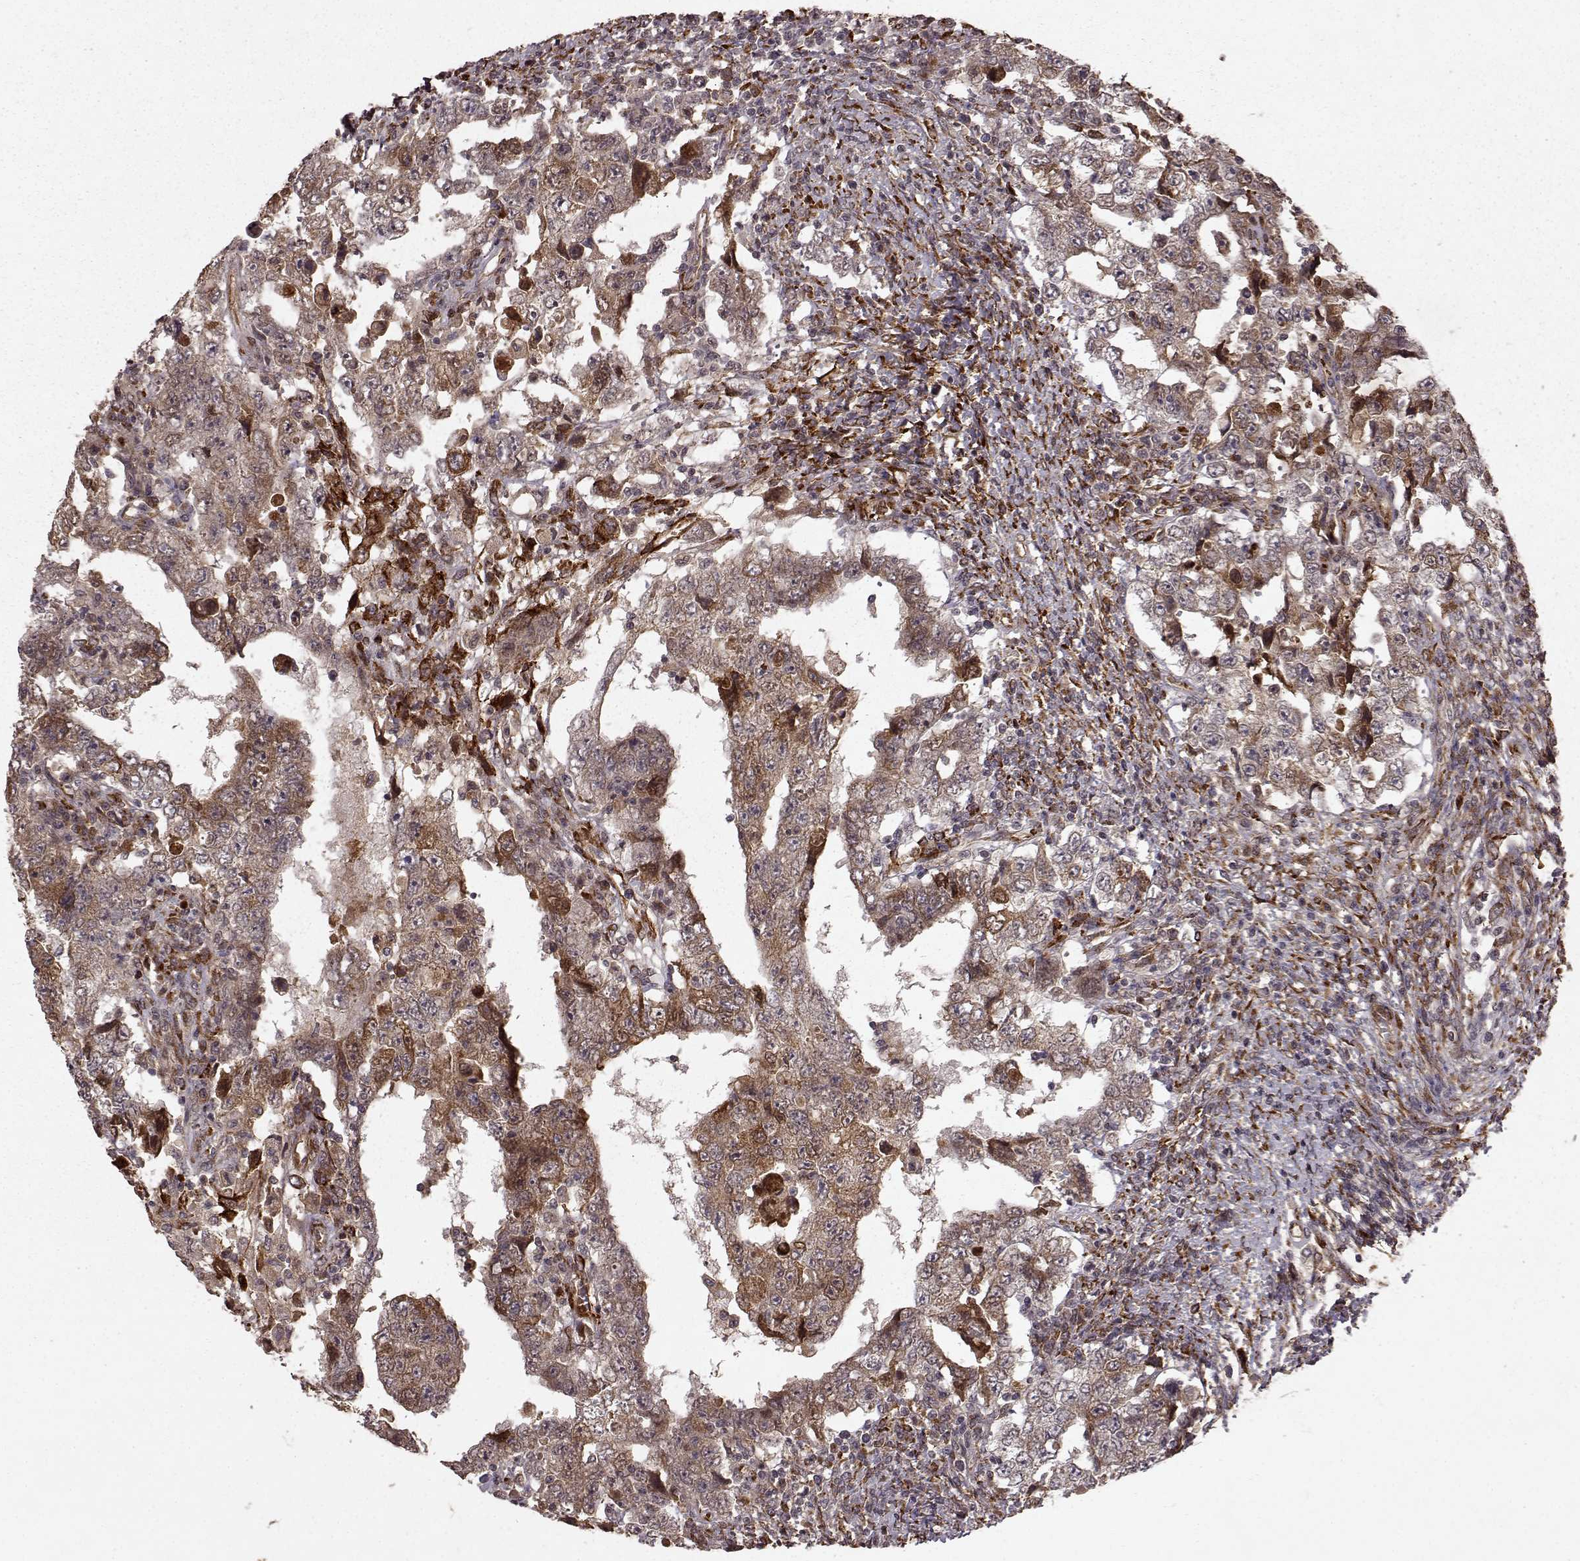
{"staining": {"intensity": "strong", "quantity": "<25%", "location": "cytoplasmic/membranous"}, "tissue": "testis cancer", "cell_type": "Tumor cells", "image_type": "cancer", "snomed": [{"axis": "morphology", "description": "Carcinoma, Embryonal, NOS"}, {"axis": "topography", "description": "Testis"}], "caption": "Protein analysis of testis cancer (embryonal carcinoma) tissue displays strong cytoplasmic/membranous staining in approximately <25% of tumor cells. Nuclei are stained in blue.", "gene": "FSTL1", "patient": {"sex": "male", "age": 26}}